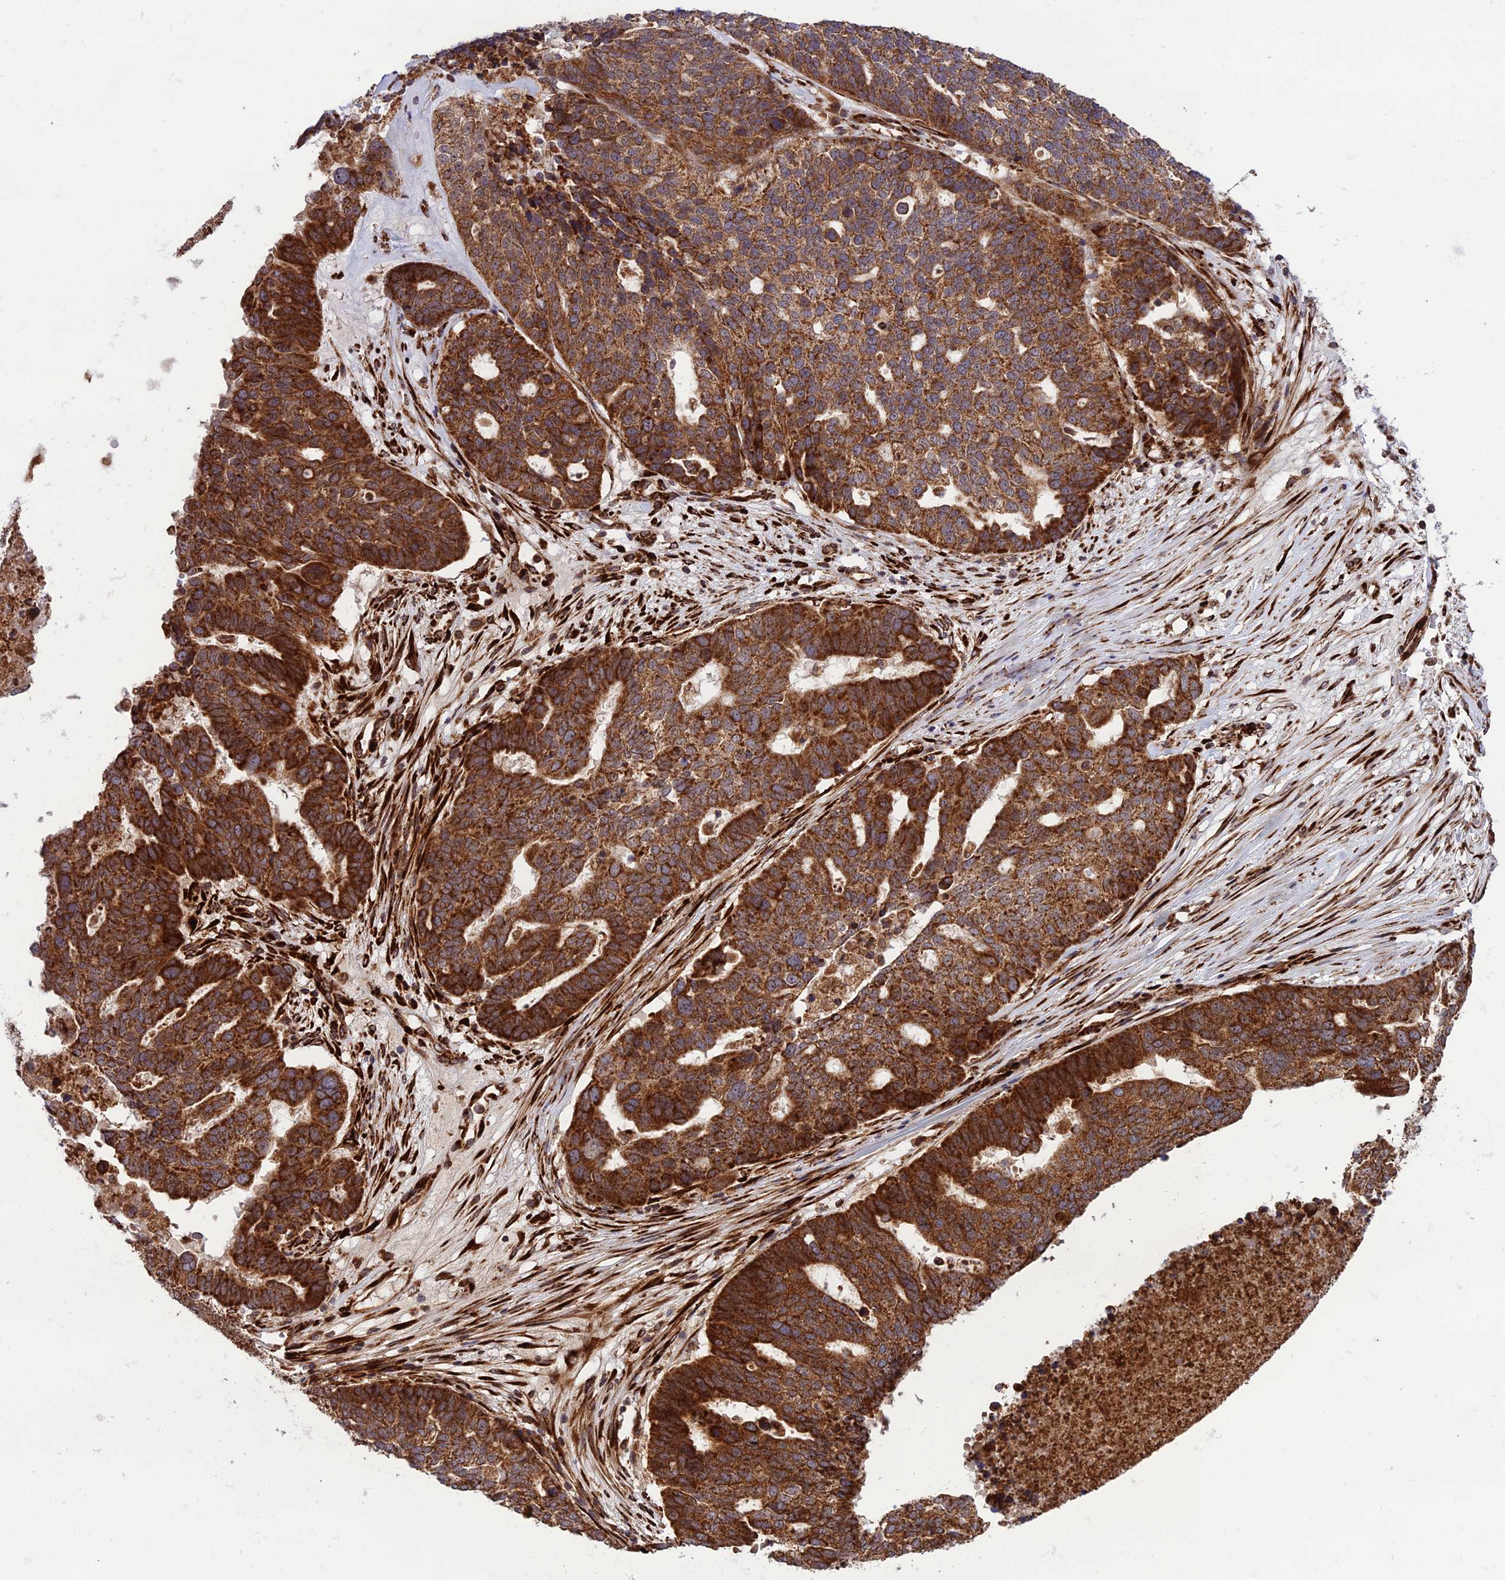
{"staining": {"intensity": "strong", "quantity": ">75%", "location": "cytoplasmic/membranous"}, "tissue": "ovarian cancer", "cell_type": "Tumor cells", "image_type": "cancer", "snomed": [{"axis": "morphology", "description": "Cystadenocarcinoma, serous, NOS"}, {"axis": "topography", "description": "Ovary"}], "caption": "Immunohistochemistry (IHC) (DAB (3,3'-diaminobenzidine)) staining of ovarian cancer (serous cystadenocarcinoma) demonstrates strong cytoplasmic/membranous protein expression in approximately >75% of tumor cells. Using DAB (brown) and hematoxylin (blue) stains, captured at high magnification using brightfield microscopy.", "gene": "CRTAP", "patient": {"sex": "female", "age": 59}}